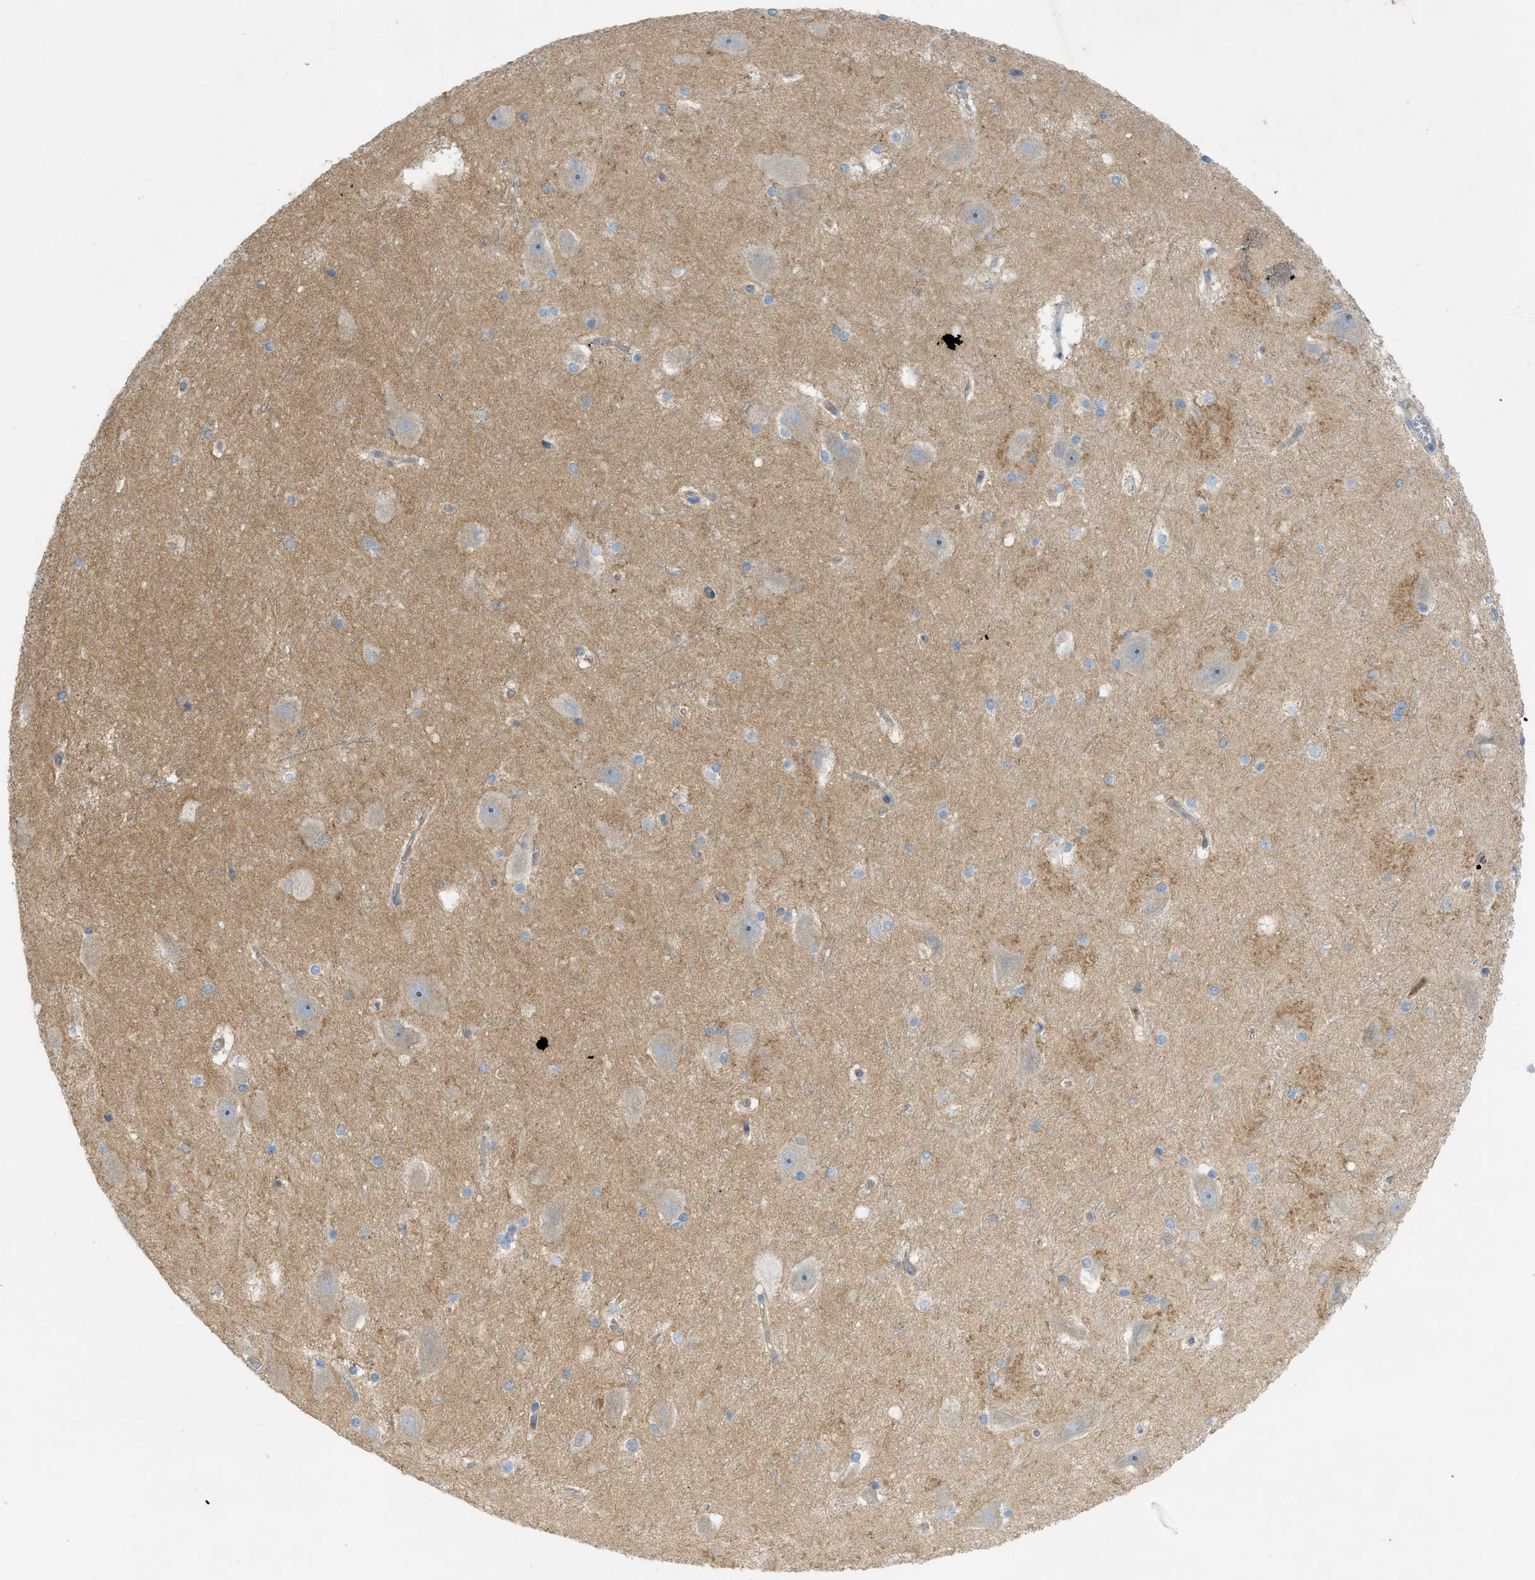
{"staining": {"intensity": "weak", "quantity": "<25%", "location": "cytoplasmic/membranous"}, "tissue": "hippocampus", "cell_type": "Glial cells", "image_type": "normal", "snomed": [{"axis": "morphology", "description": "Normal tissue, NOS"}, {"axis": "topography", "description": "Hippocampus"}], "caption": "Immunohistochemistry micrograph of normal human hippocampus stained for a protein (brown), which reveals no positivity in glial cells.", "gene": "GRK6", "patient": {"sex": "female", "age": 19}}